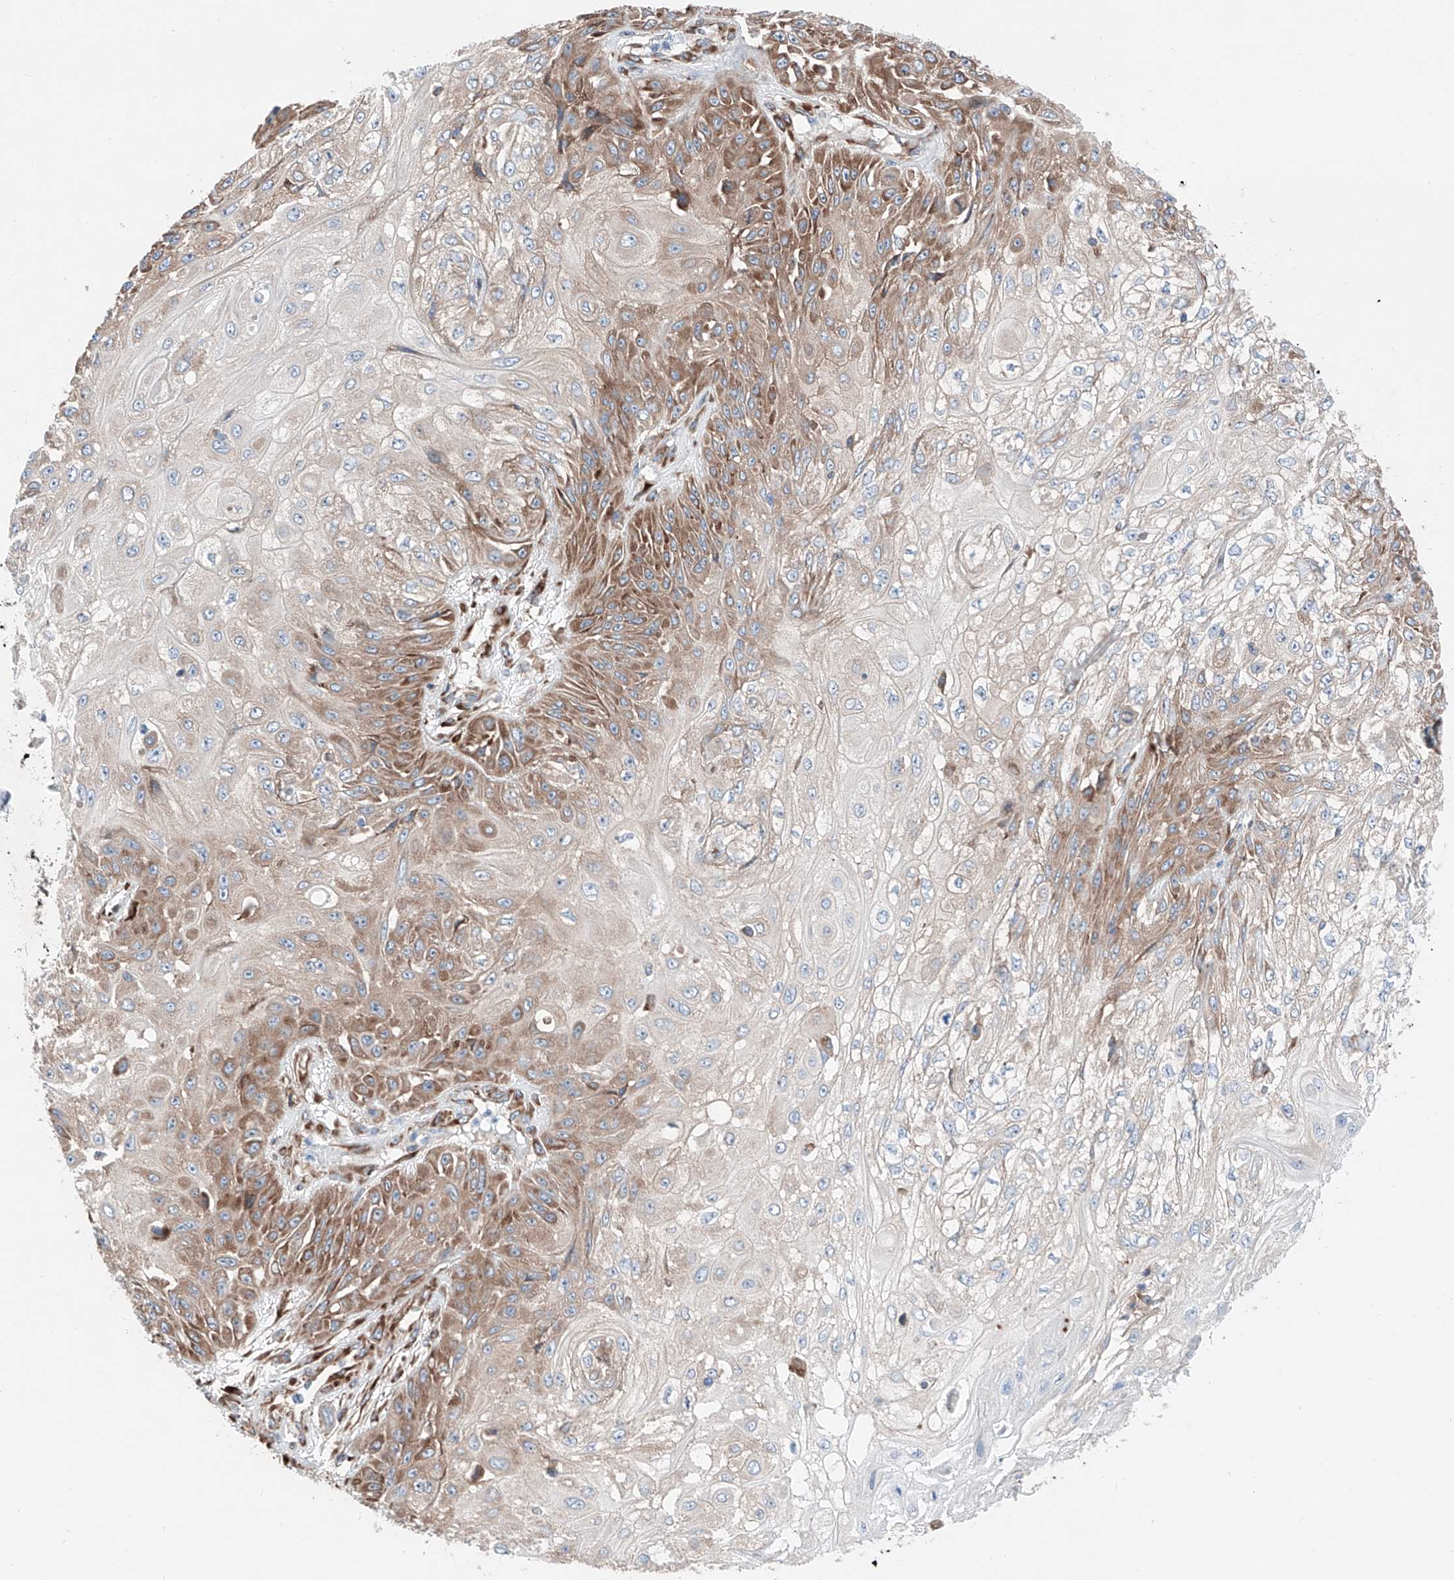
{"staining": {"intensity": "moderate", "quantity": "25%-75%", "location": "cytoplasmic/membranous"}, "tissue": "skin cancer", "cell_type": "Tumor cells", "image_type": "cancer", "snomed": [{"axis": "morphology", "description": "Squamous cell carcinoma, NOS"}, {"axis": "morphology", "description": "Squamous cell carcinoma, metastatic, NOS"}, {"axis": "topography", "description": "Skin"}, {"axis": "topography", "description": "Lymph node"}], "caption": "Immunohistochemistry of human skin squamous cell carcinoma exhibits medium levels of moderate cytoplasmic/membranous positivity in approximately 25%-75% of tumor cells.", "gene": "CRELD1", "patient": {"sex": "male", "age": 75}}